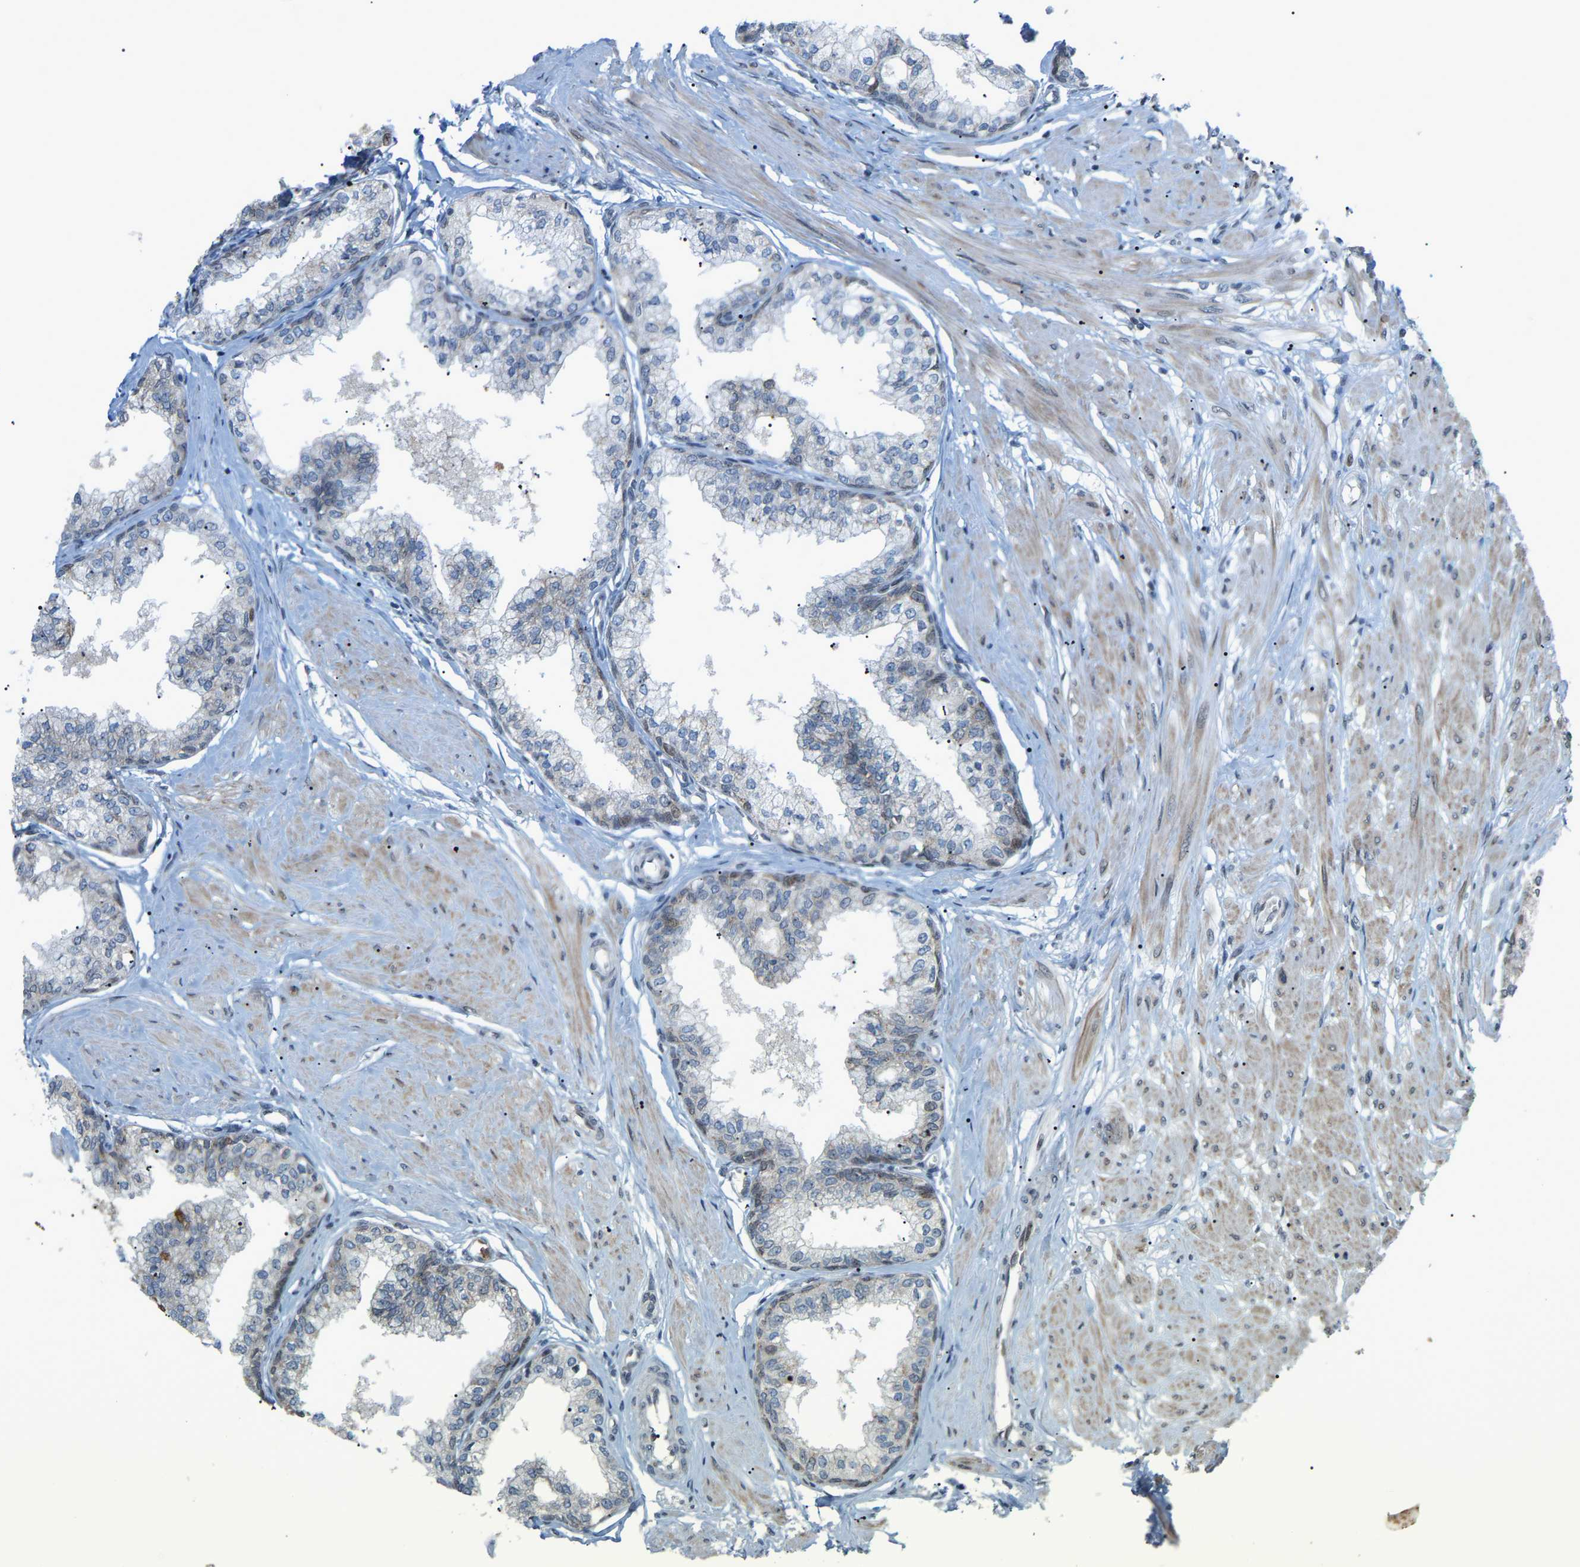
{"staining": {"intensity": "moderate", "quantity": "25%-75%", "location": "cytoplasmic/membranous"}, "tissue": "seminal vesicle", "cell_type": "Glandular cells", "image_type": "normal", "snomed": [{"axis": "morphology", "description": "Normal tissue, NOS"}, {"axis": "topography", "description": "Prostate"}, {"axis": "topography", "description": "Seminal veicle"}], "caption": "High-power microscopy captured an IHC histopathology image of unremarkable seminal vesicle, revealing moderate cytoplasmic/membranous expression in about 25%-75% of glandular cells.", "gene": "CROT", "patient": {"sex": "male", "age": 60}}